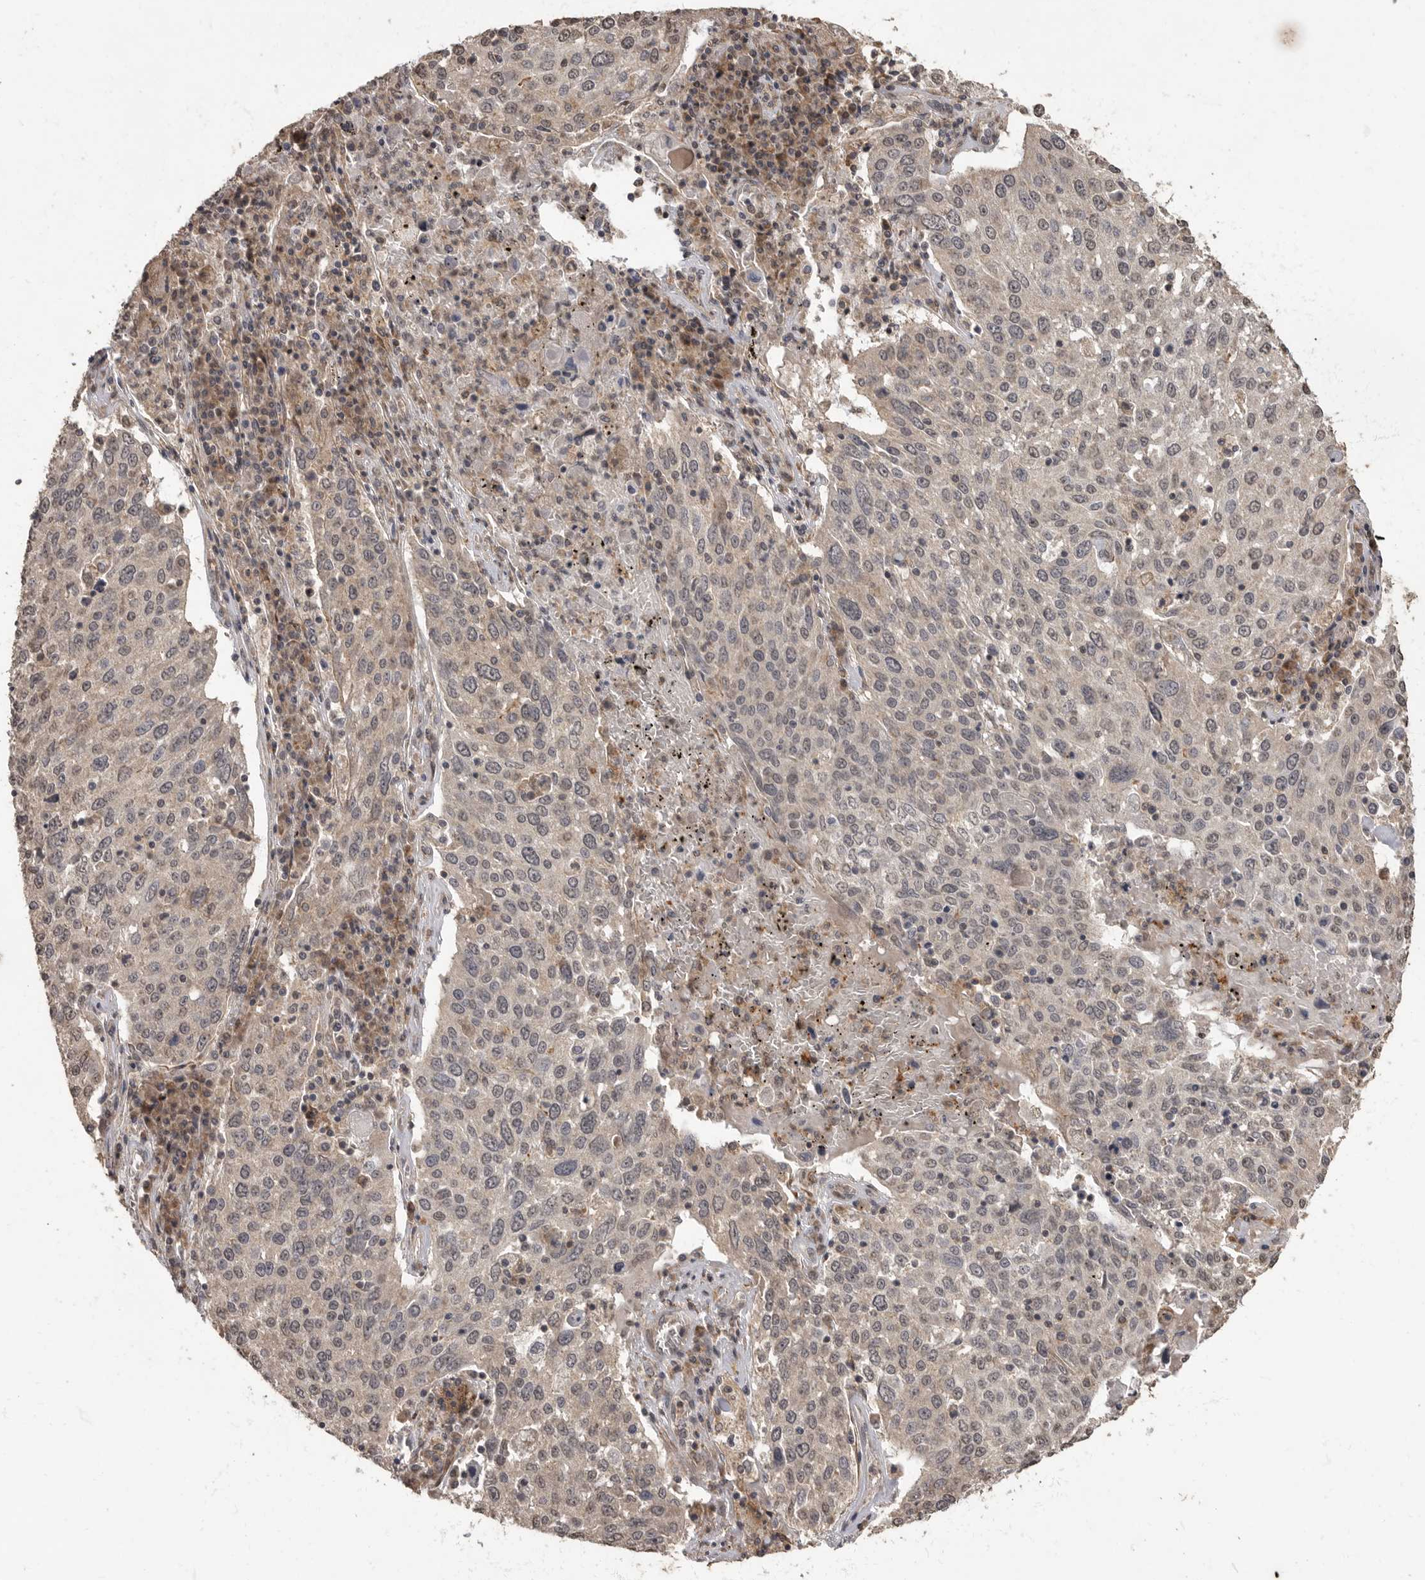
{"staining": {"intensity": "negative", "quantity": "none", "location": "none"}, "tissue": "lung cancer", "cell_type": "Tumor cells", "image_type": "cancer", "snomed": [{"axis": "morphology", "description": "Squamous cell carcinoma, NOS"}, {"axis": "topography", "description": "Lung"}], "caption": "Photomicrograph shows no significant protein staining in tumor cells of squamous cell carcinoma (lung).", "gene": "MAFG", "patient": {"sex": "male", "age": 65}}